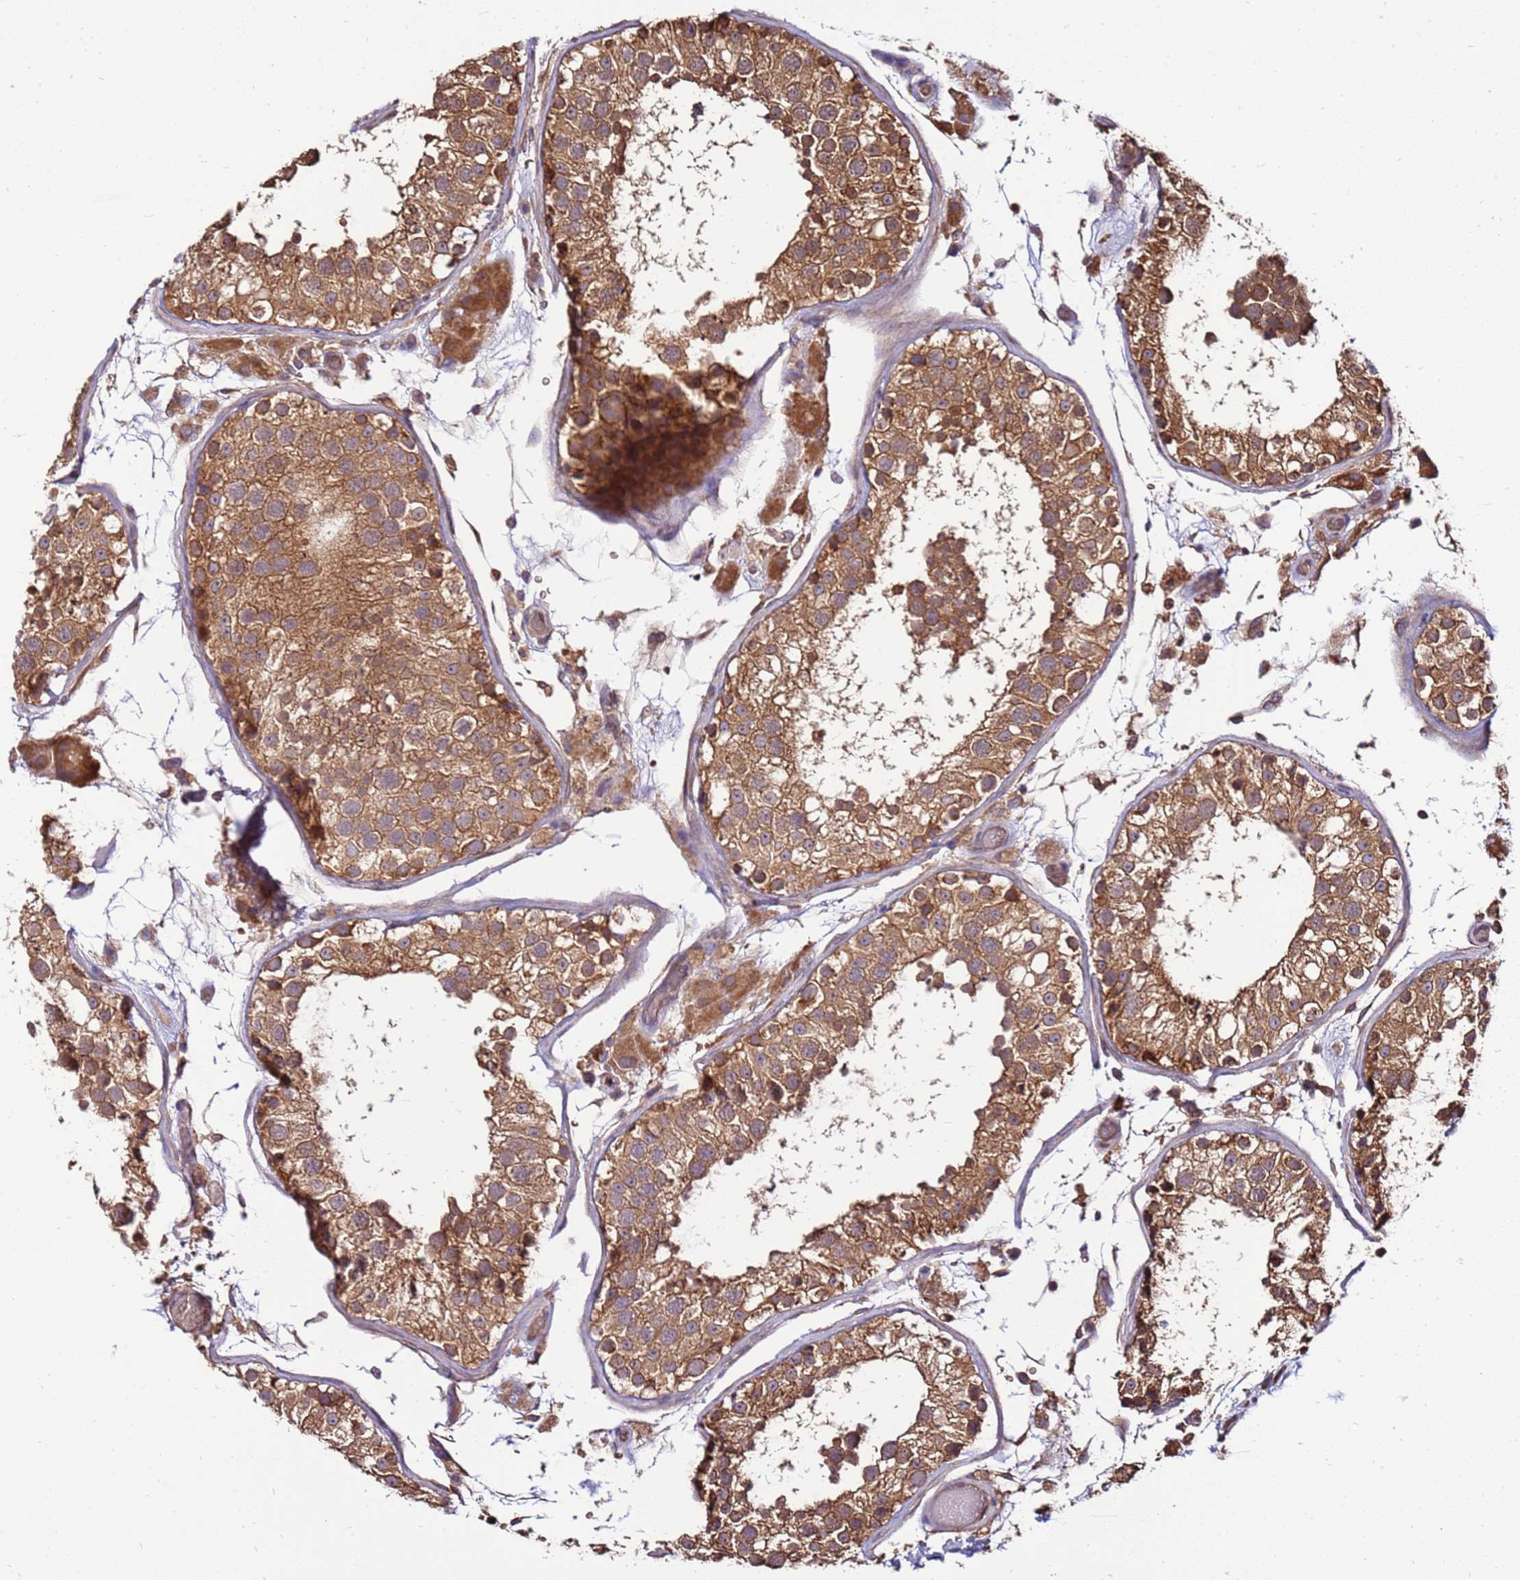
{"staining": {"intensity": "moderate", "quantity": ">75%", "location": "cytoplasmic/membranous"}, "tissue": "testis", "cell_type": "Cells in seminiferous ducts", "image_type": "normal", "snomed": [{"axis": "morphology", "description": "Normal tissue, NOS"}, {"axis": "topography", "description": "Testis"}], "caption": "Cells in seminiferous ducts exhibit medium levels of moderate cytoplasmic/membranous expression in about >75% of cells in benign testis.", "gene": "SLC44A5", "patient": {"sex": "male", "age": 26}}